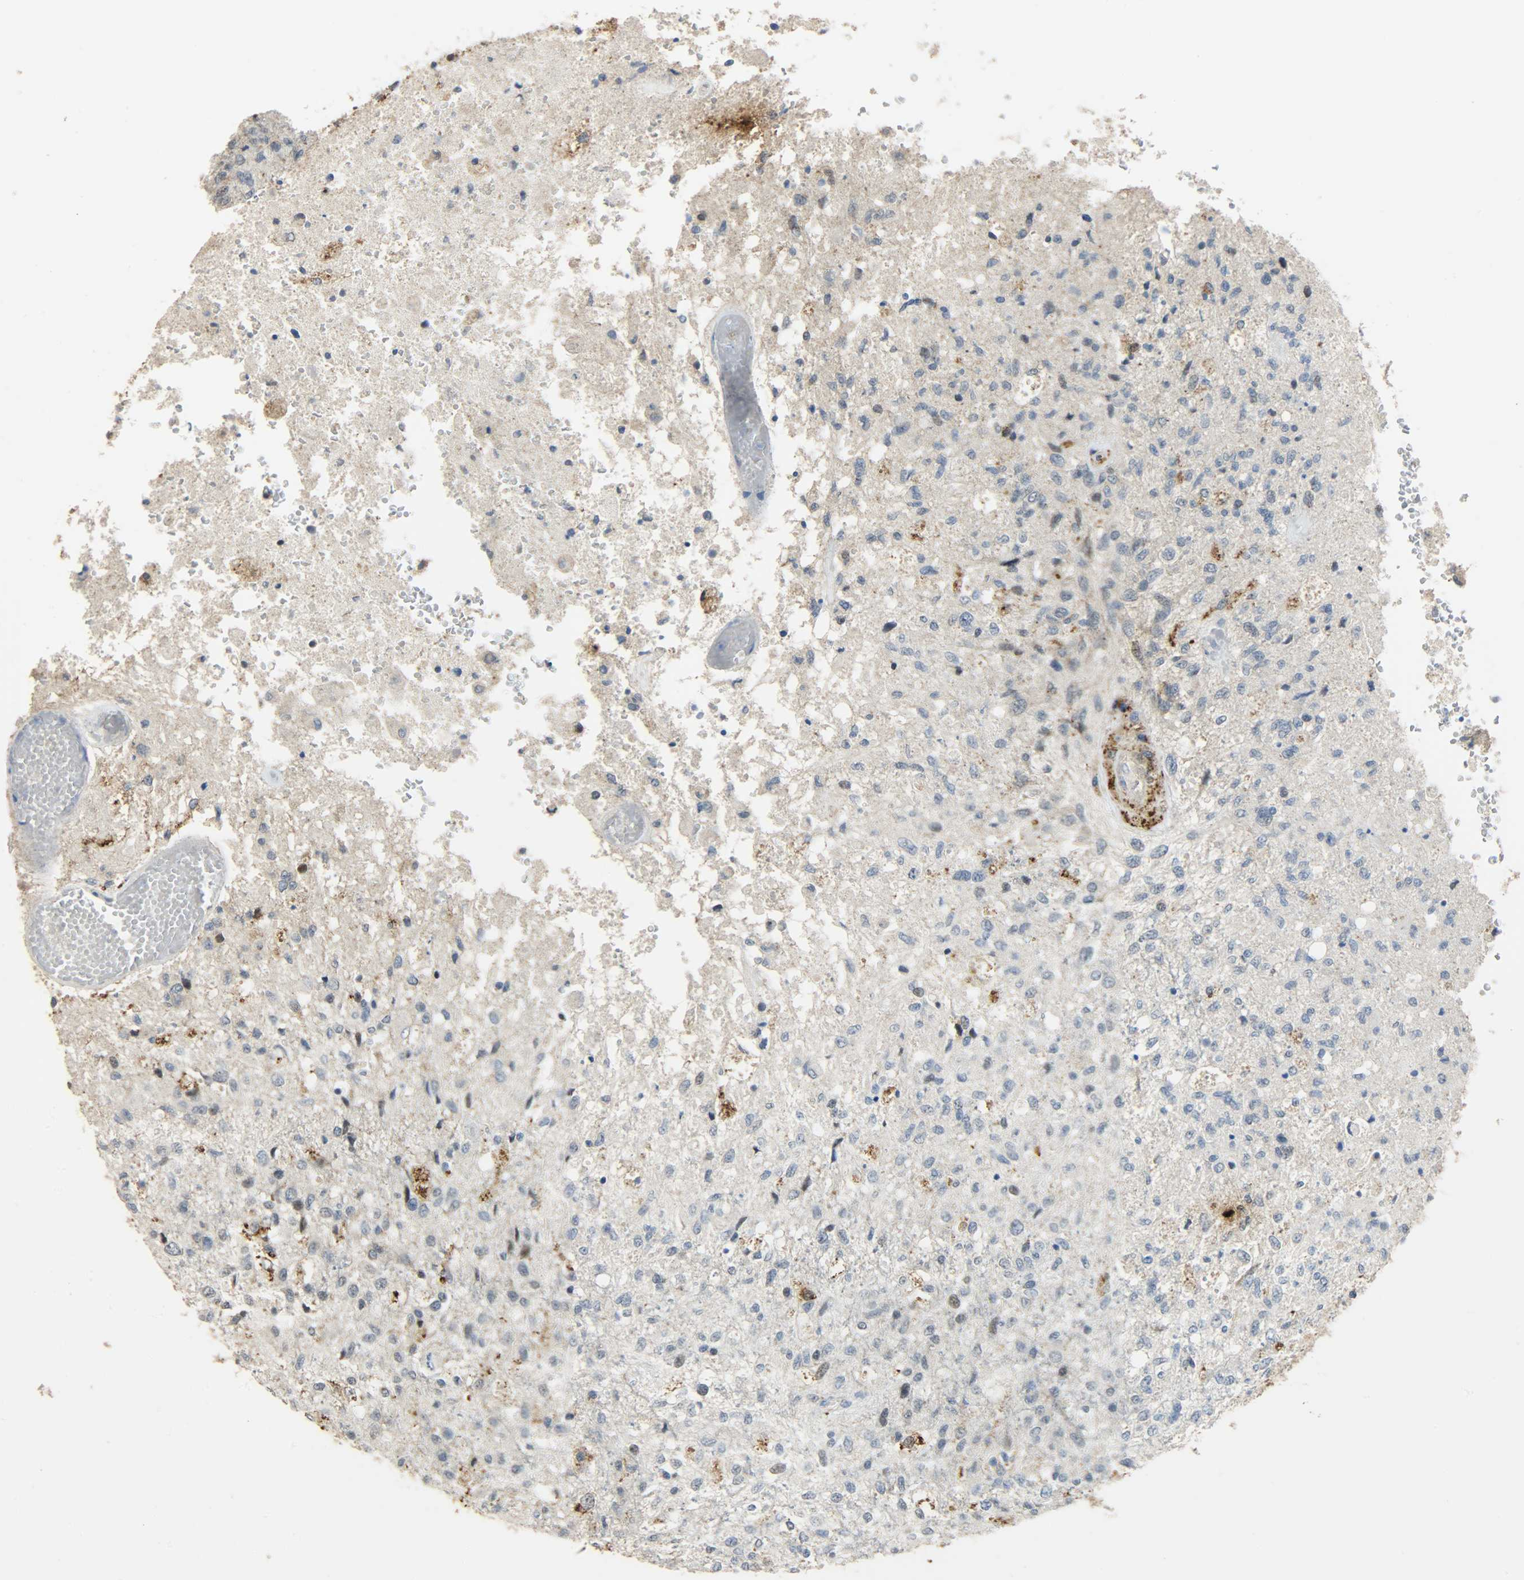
{"staining": {"intensity": "weak", "quantity": "25%-75%", "location": "cytoplasmic/membranous"}, "tissue": "glioma", "cell_type": "Tumor cells", "image_type": "cancer", "snomed": [{"axis": "morphology", "description": "Normal tissue, NOS"}, {"axis": "morphology", "description": "Glioma, malignant, High grade"}, {"axis": "topography", "description": "Cerebral cortex"}], "caption": "Immunohistochemistry (IHC) histopathology image of human high-grade glioma (malignant) stained for a protein (brown), which reveals low levels of weak cytoplasmic/membranous staining in about 25%-75% of tumor cells.", "gene": "GIT2", "patient": {"sex": "male", "age": 77}}